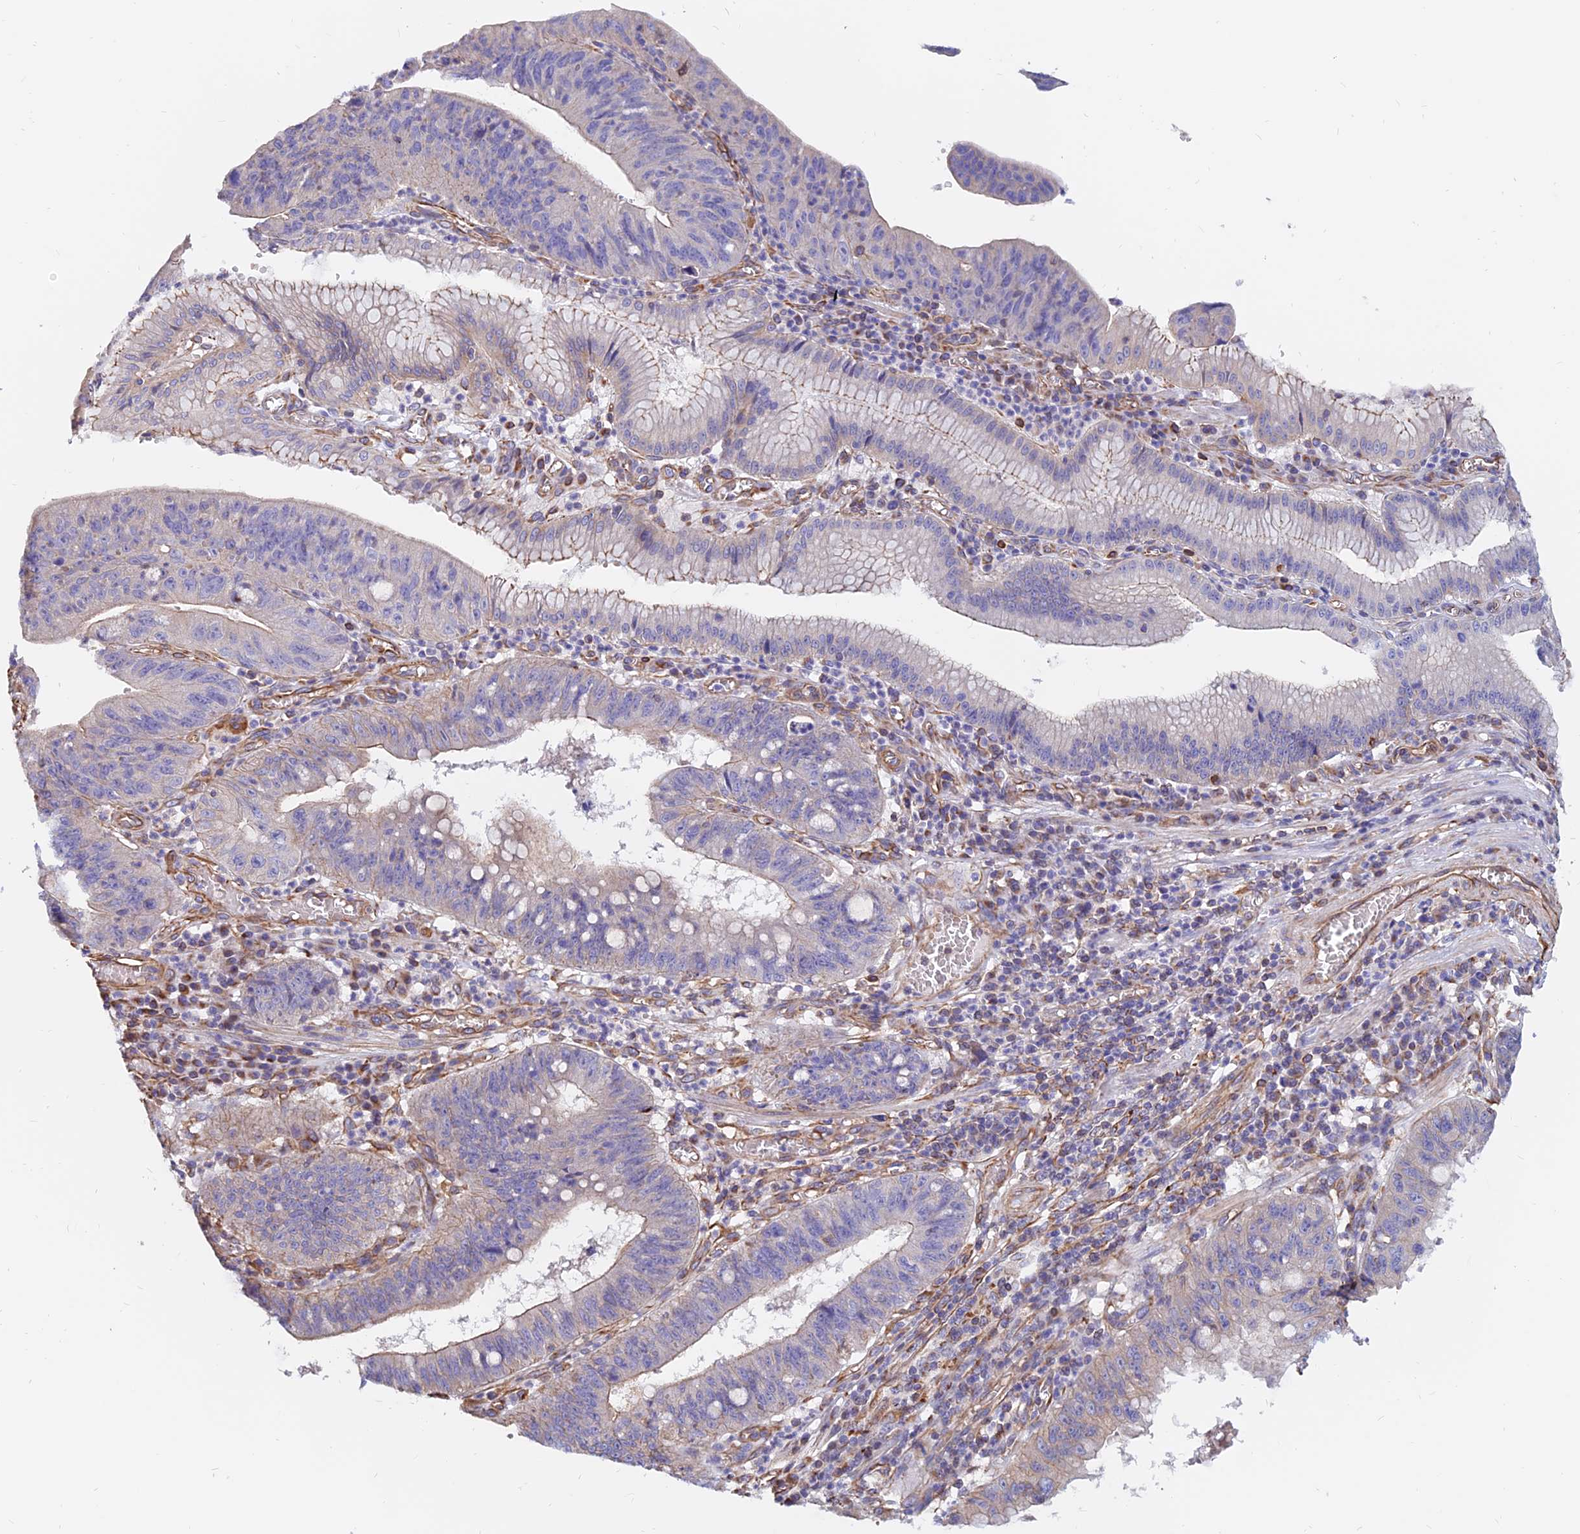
{"staining": {"intensity": "weak", "quantity": "<25%", "location": "cytoplasmic/membranous"}, "tissue": "stomach cancer", "cell_type": "Tumor cells", "image_type": "cancer", "snomed": [{"axis": "morphology", "description": "Adenocarcinoma, NOS"}, {"axis": "topography", "description": "Stomach"}], "caption": "IHC photomicrograph of human stomach adenocarcinoma stained for a protein (brown), which demonstrates no expression in tumor cells. (DAB immunohistochemistry, high magnification).", "gene": "CDK18", "patient": {"sex": "male", "age": 59}}